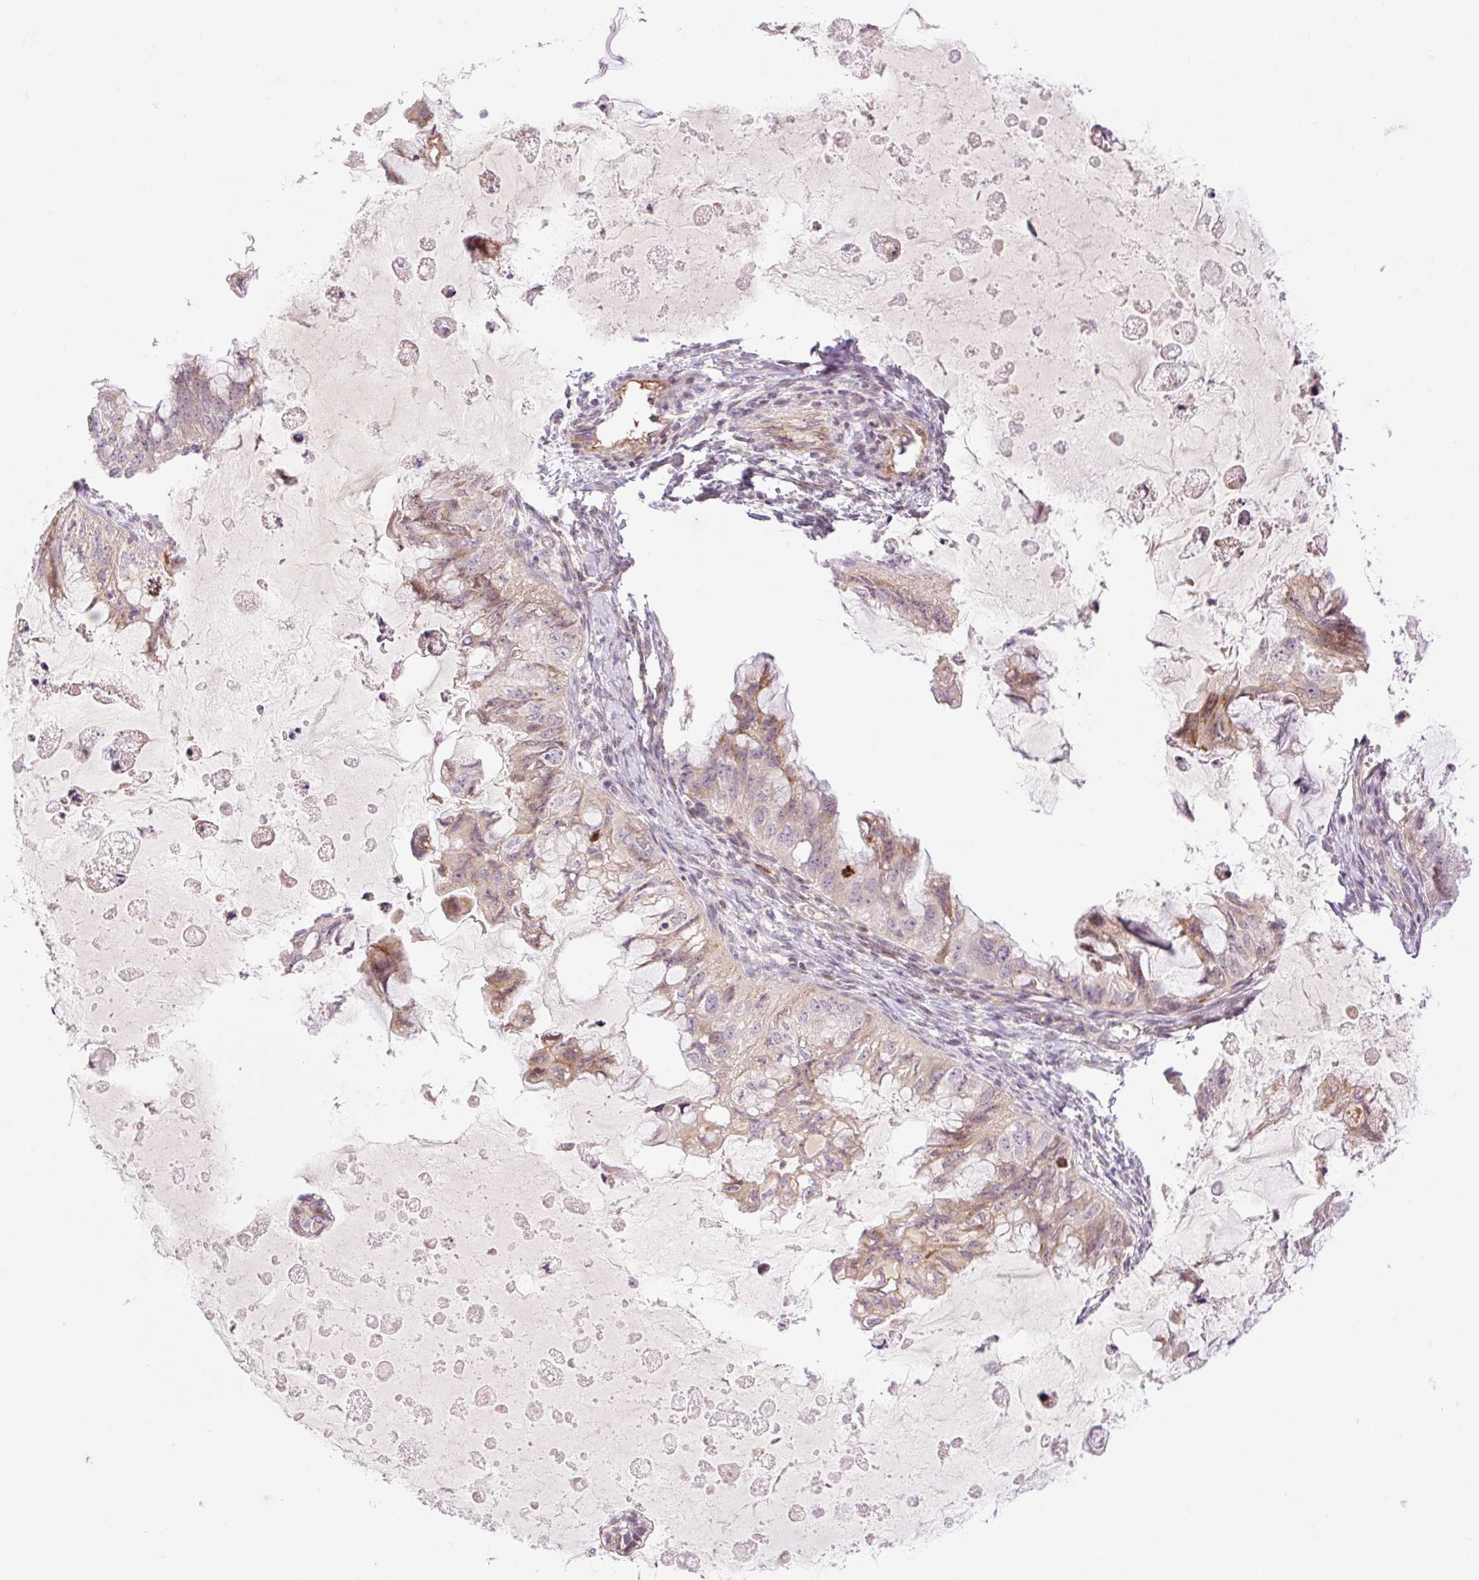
{"staining": {"intensity": "weak", "quantity": "25%-75%", "location": "cytoplasmic/membranous"}, "tissue": "ovarian cancer", "cell_type": "Tumor cells", "image_type": "cancer", "snomed": [{"axis": "morphology", "description": "Cystadenocarcinoma, mucinous, NOS"}, {"axis": "topography", "description": "Ovary"}], "caption": "Ovarian cancer (mucinous cystadenocarcinoma) was stained to show a protein in brown. There is low levels of weak cytoplasmic/membranous expression in about 25%-75% of tumor cells.", "gene": "ZNF394", "patient": {"sex": "female", "age": 72}}